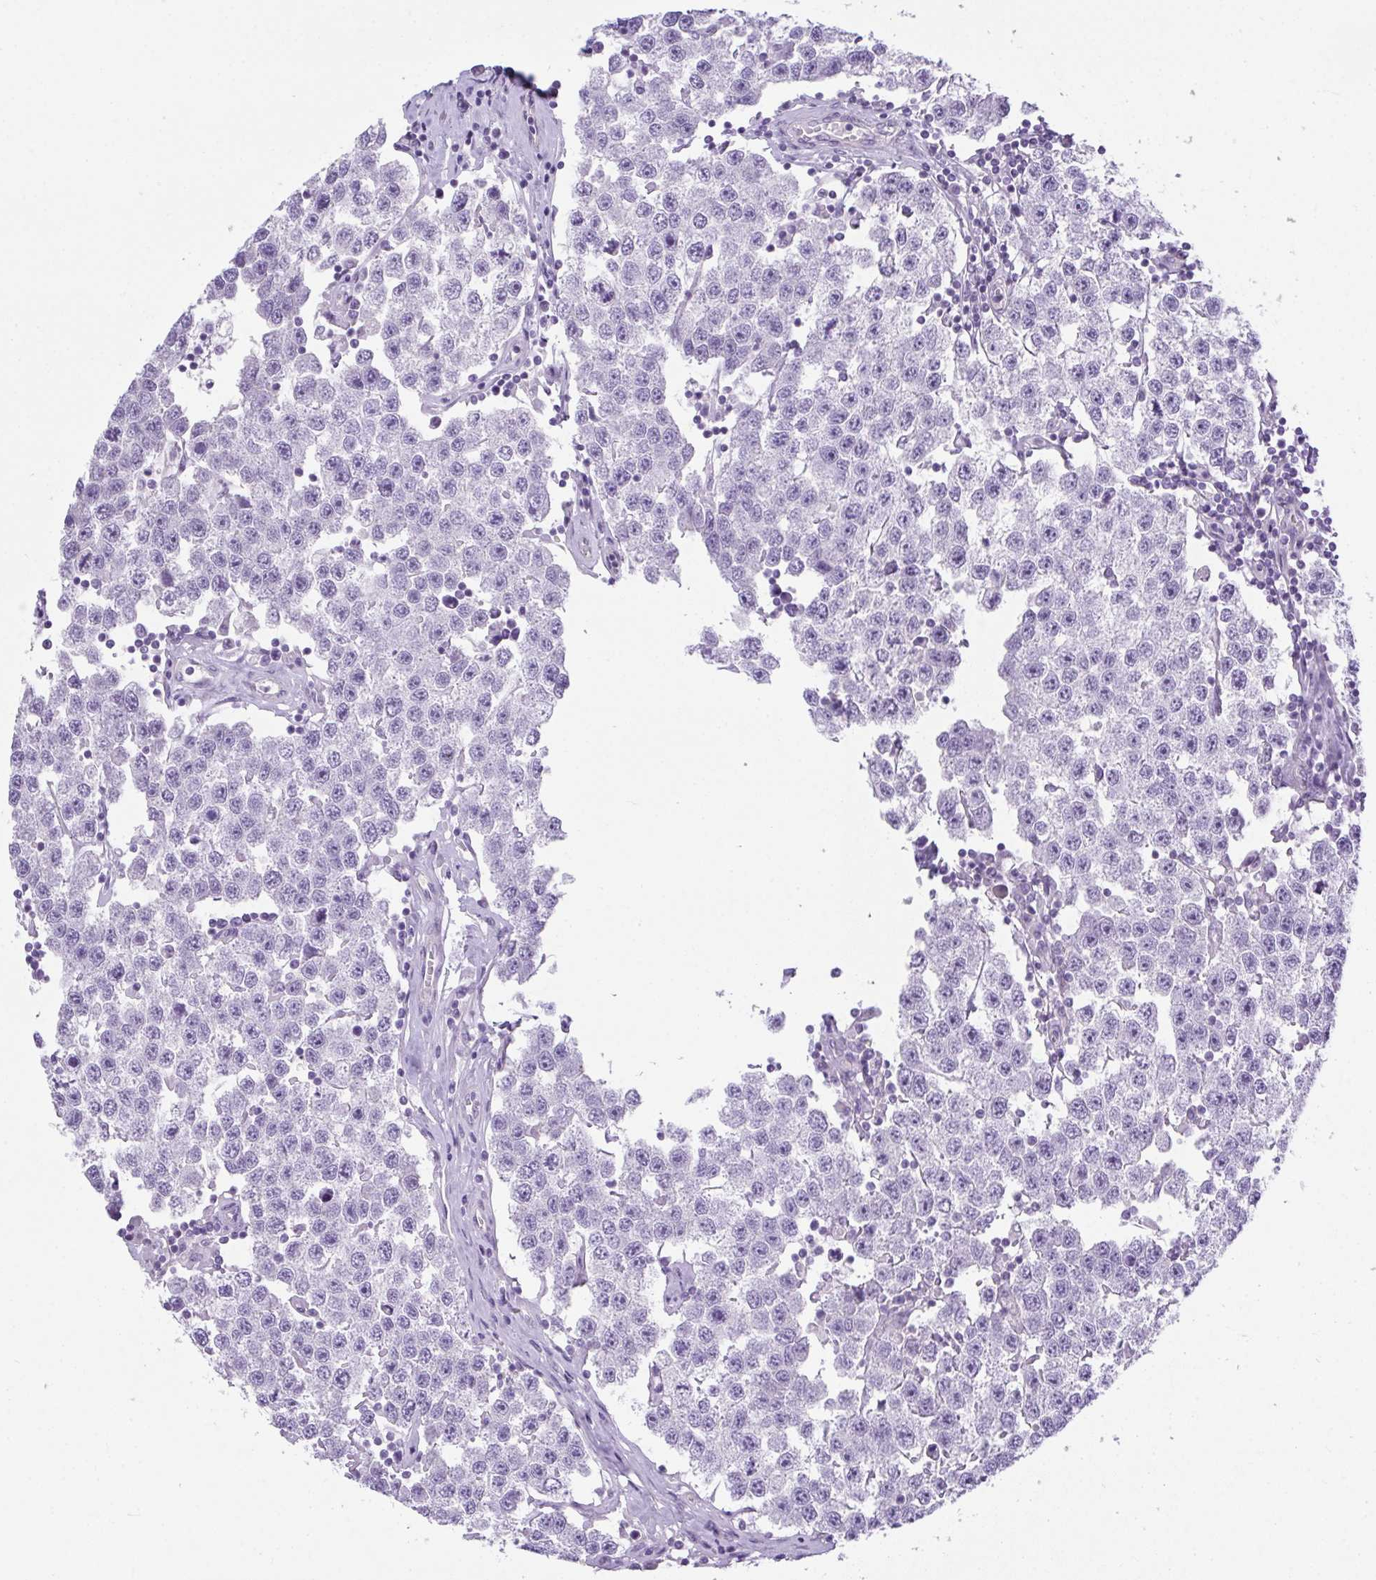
{"staining": {"intensity": "negative", "quantity": "none", "location": "none"}, "tissue": "testis cancer", "cell_type": "Tumor cells", "image_type": "cancer", "snomed": [{"axis": "morphology", "description": "Seminoma, NOS"}, {"axis": "topography", "description": "Testis"}], "caption": "This is a micrograph of immunohistochemistry staining of testis cancer (seminoma), which shows no expression in tumor cells. (DAB immunohistochemistry, high magnification).", "gene": "PLPPR3", "patient": {"sex": "male", "age": 34}}